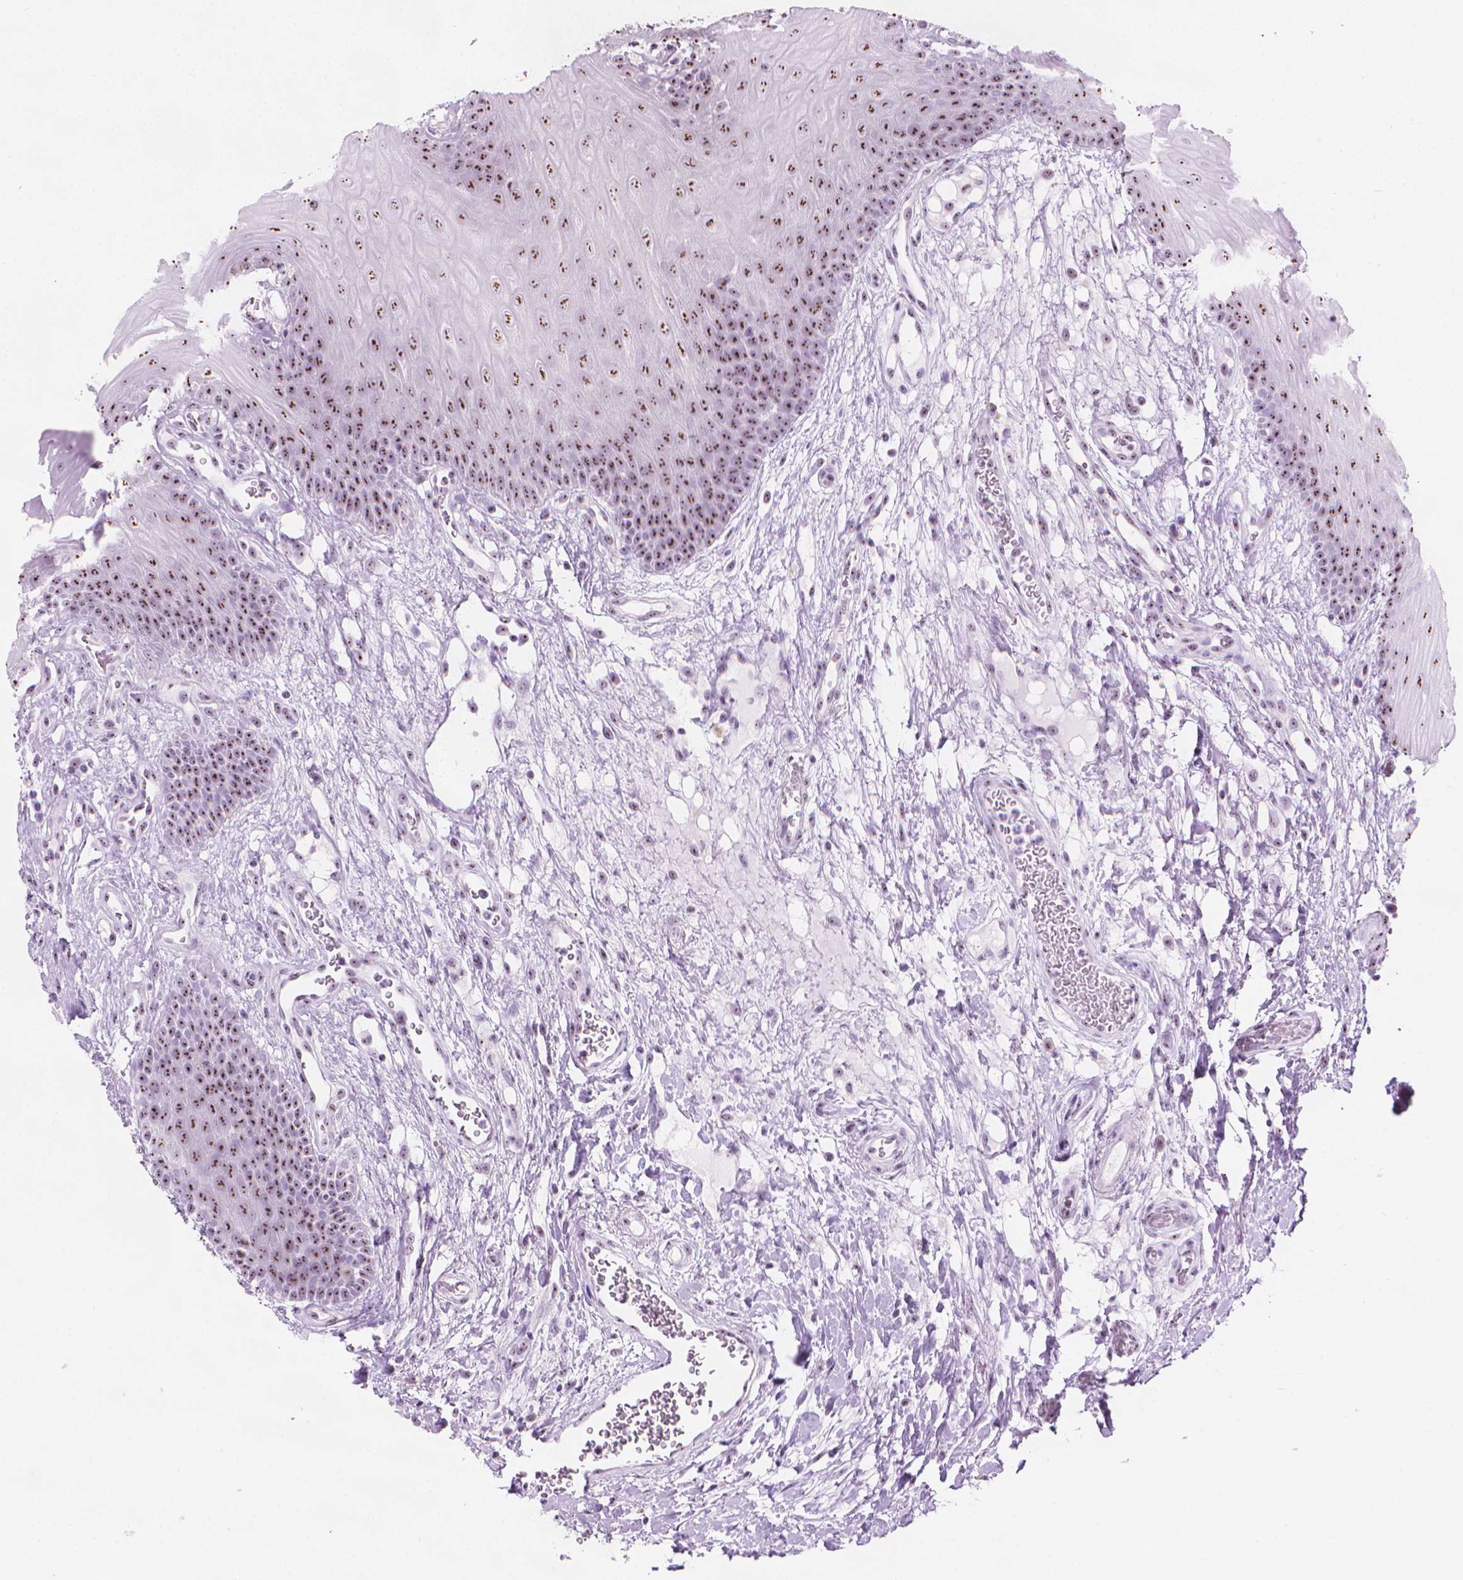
{"staining": {"intensity": "moderate", "quantity": ">75%", "location": "nuclear"}, "tissue": "oral mucosa", "cell_type": "Squamous epithelial cells", "image_type": "normal", "snomed": [{"axis": "morphology", "description": "Normal tissue, NOS"}, {"axis": "morphology", "description": "Squamous cell carcinoma, NOS"}, {"axis": "topography", "description": "Oral tissue"}, {"axis": "topography", "description": "Head-Neck"}], "caption": "This photomicrograph reveals unremarkable oral mucosa stained with immunohistochemistry (IHC) to label a protein in brown. The nuclear of squamous epithelial cells show moderate positivity for the protein. Nuclei are counter-stained blue.", "gene": "NOL7", "patient": {"sex": "male", "age": 78}}